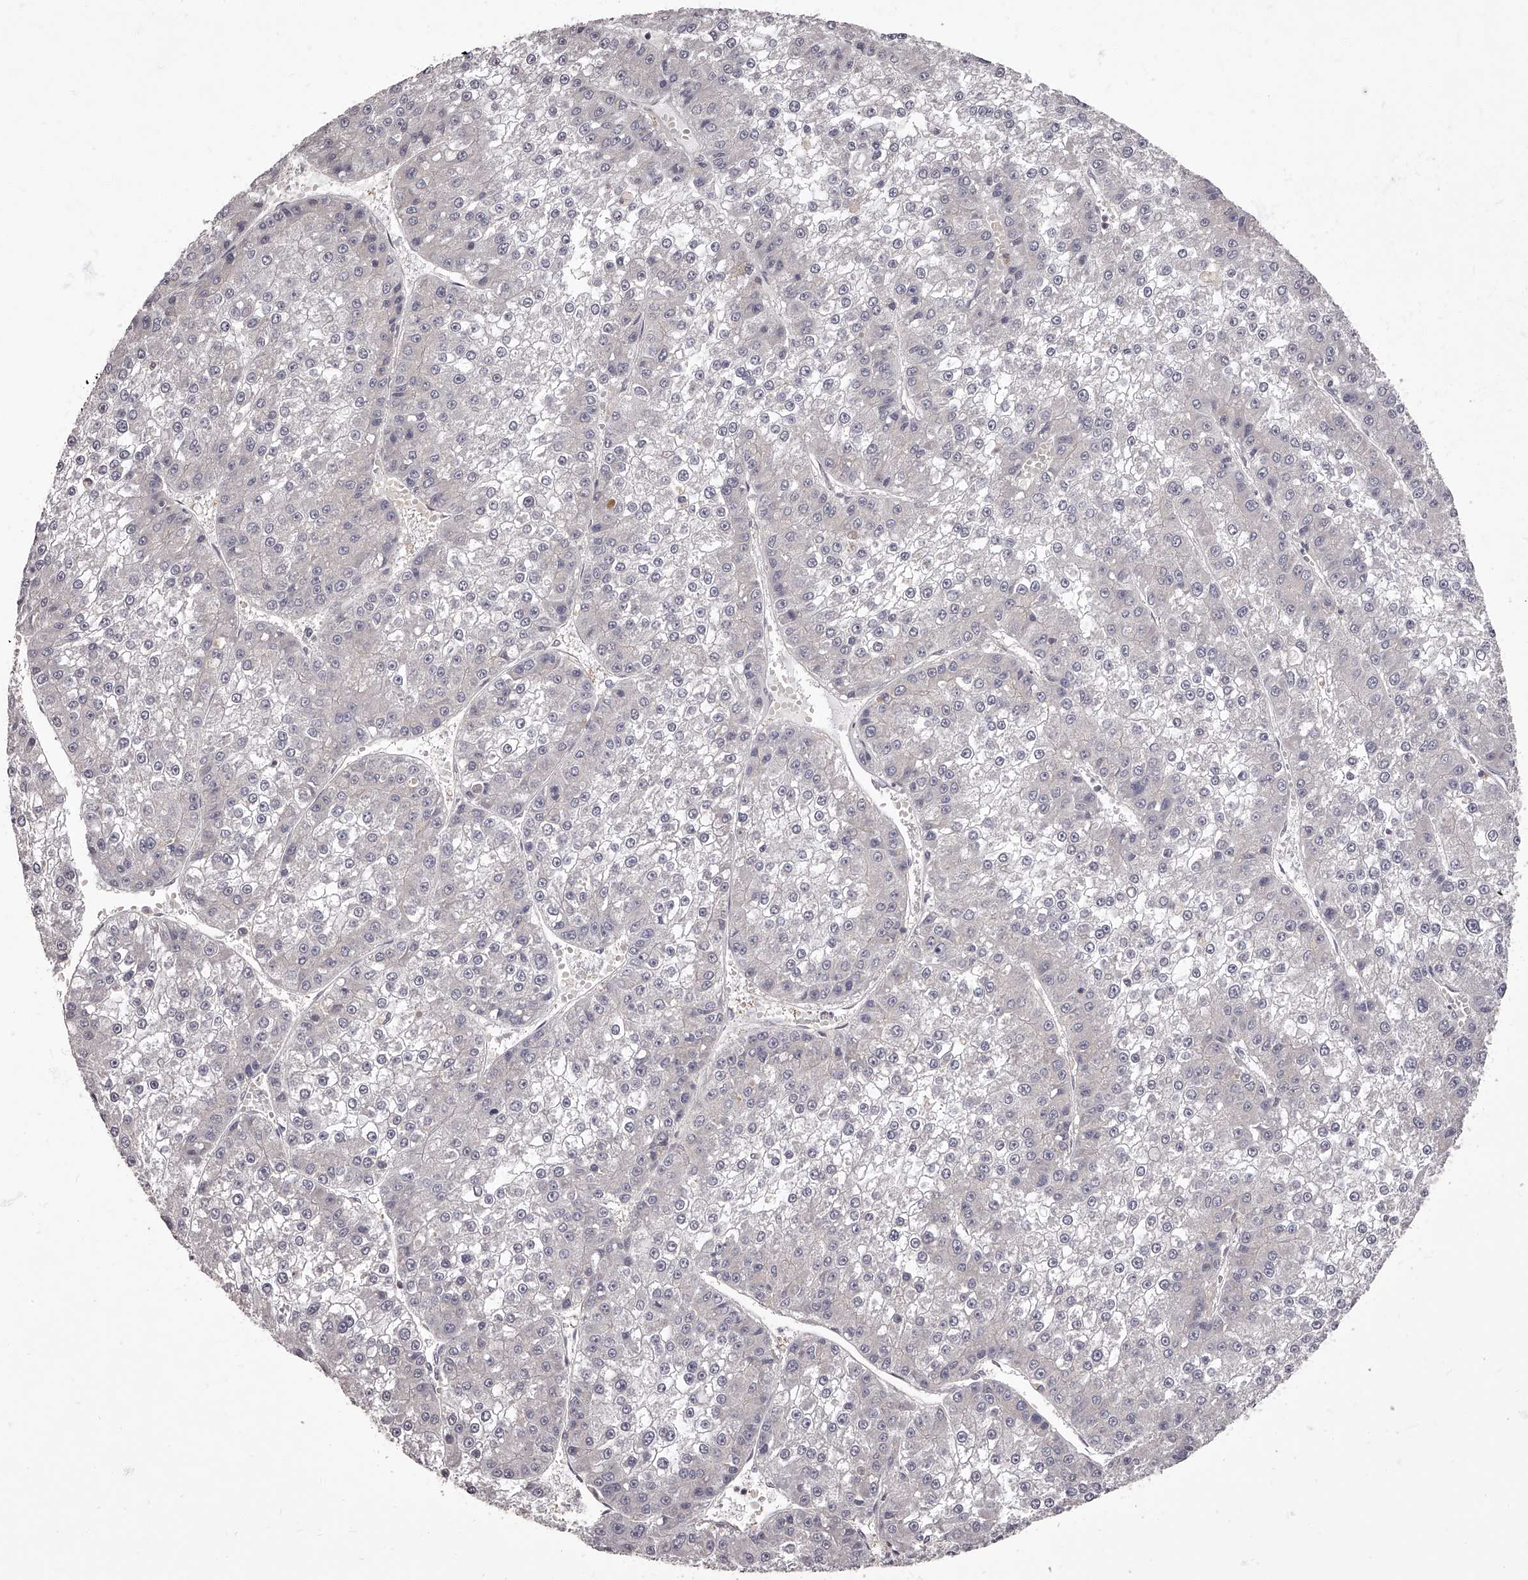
{"staining": {"intensity": "negative", "quantity": "none", "location": "none"}, "tissue": "liver cancer", "cell_type": "Tumor cells", "image_type": "cancer", "snomed": [{"axis": "morphology", "description": "Carcinoma, Hepatocellular, NOS"}, {"axis": "topography", "description": "Liver"}], "caption": "The immunohistochemistry (IHC) photomicrograph has no significant positivity in tumor cells of liver cancer (hepatocellular carcinoma) tissue.", "gene": "APEH", "patient": {"sex": "female", "age": 73}}